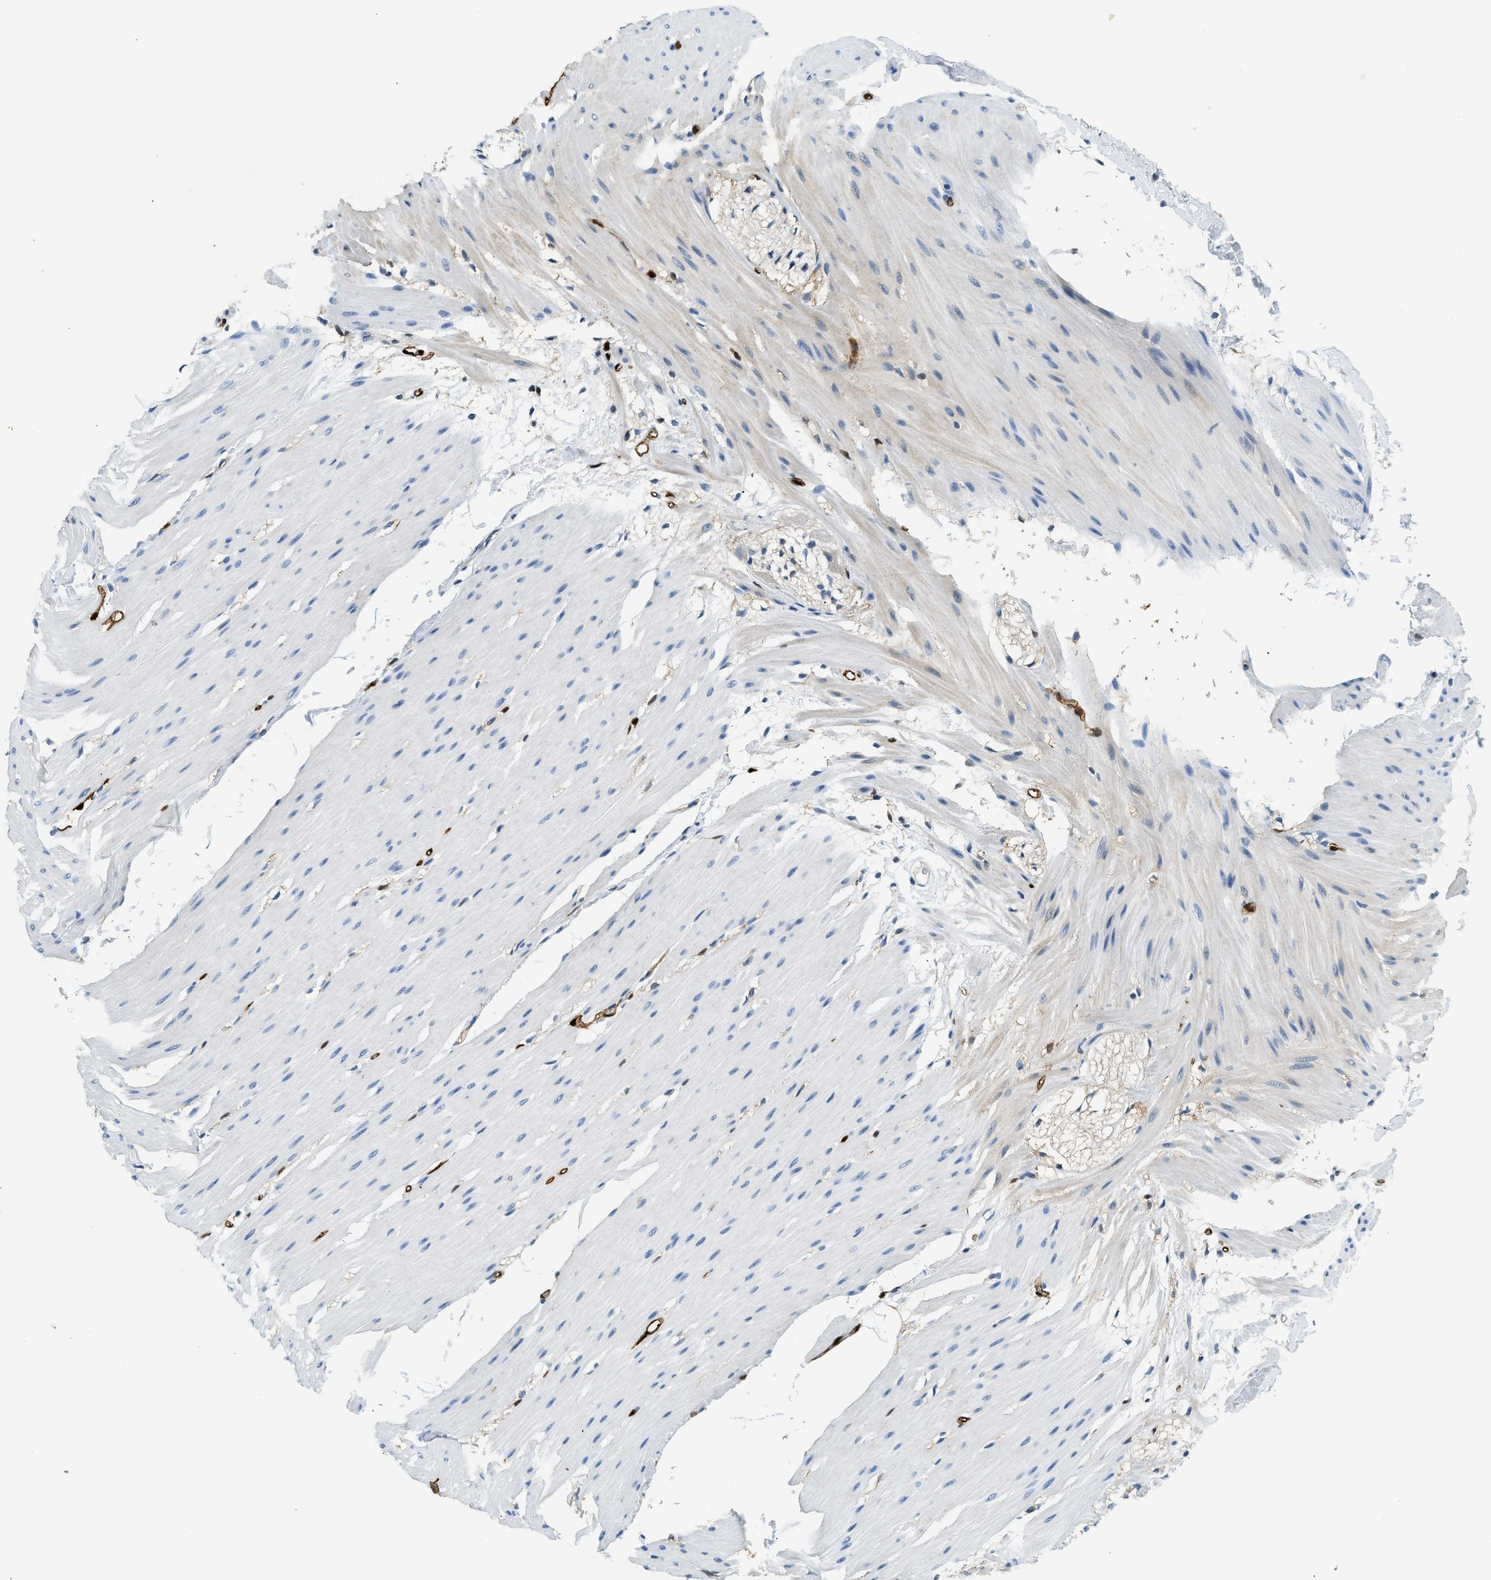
{"staining": {"intensity": "weak", "quantity": "<25%", "location": "cytoplasmic/membranous"}, "tissue": "smooth muscle", "cell_type": "Smooth muscle cells", "image_type": "normal", "snomed": [{"axis": "morphology", "description": "Normal tissue, NOS"}, {"axis": "topography", "description": "Smooth muscle"}, {"axis": "topography", "description": "Colon"}], "caption": "This is an immunohistochemistry image of normal human smooth muscle. There is no staining in smooth muscle cells.", "gene": "ANXA3", "patient": {"sex": "male", "age": 67}}